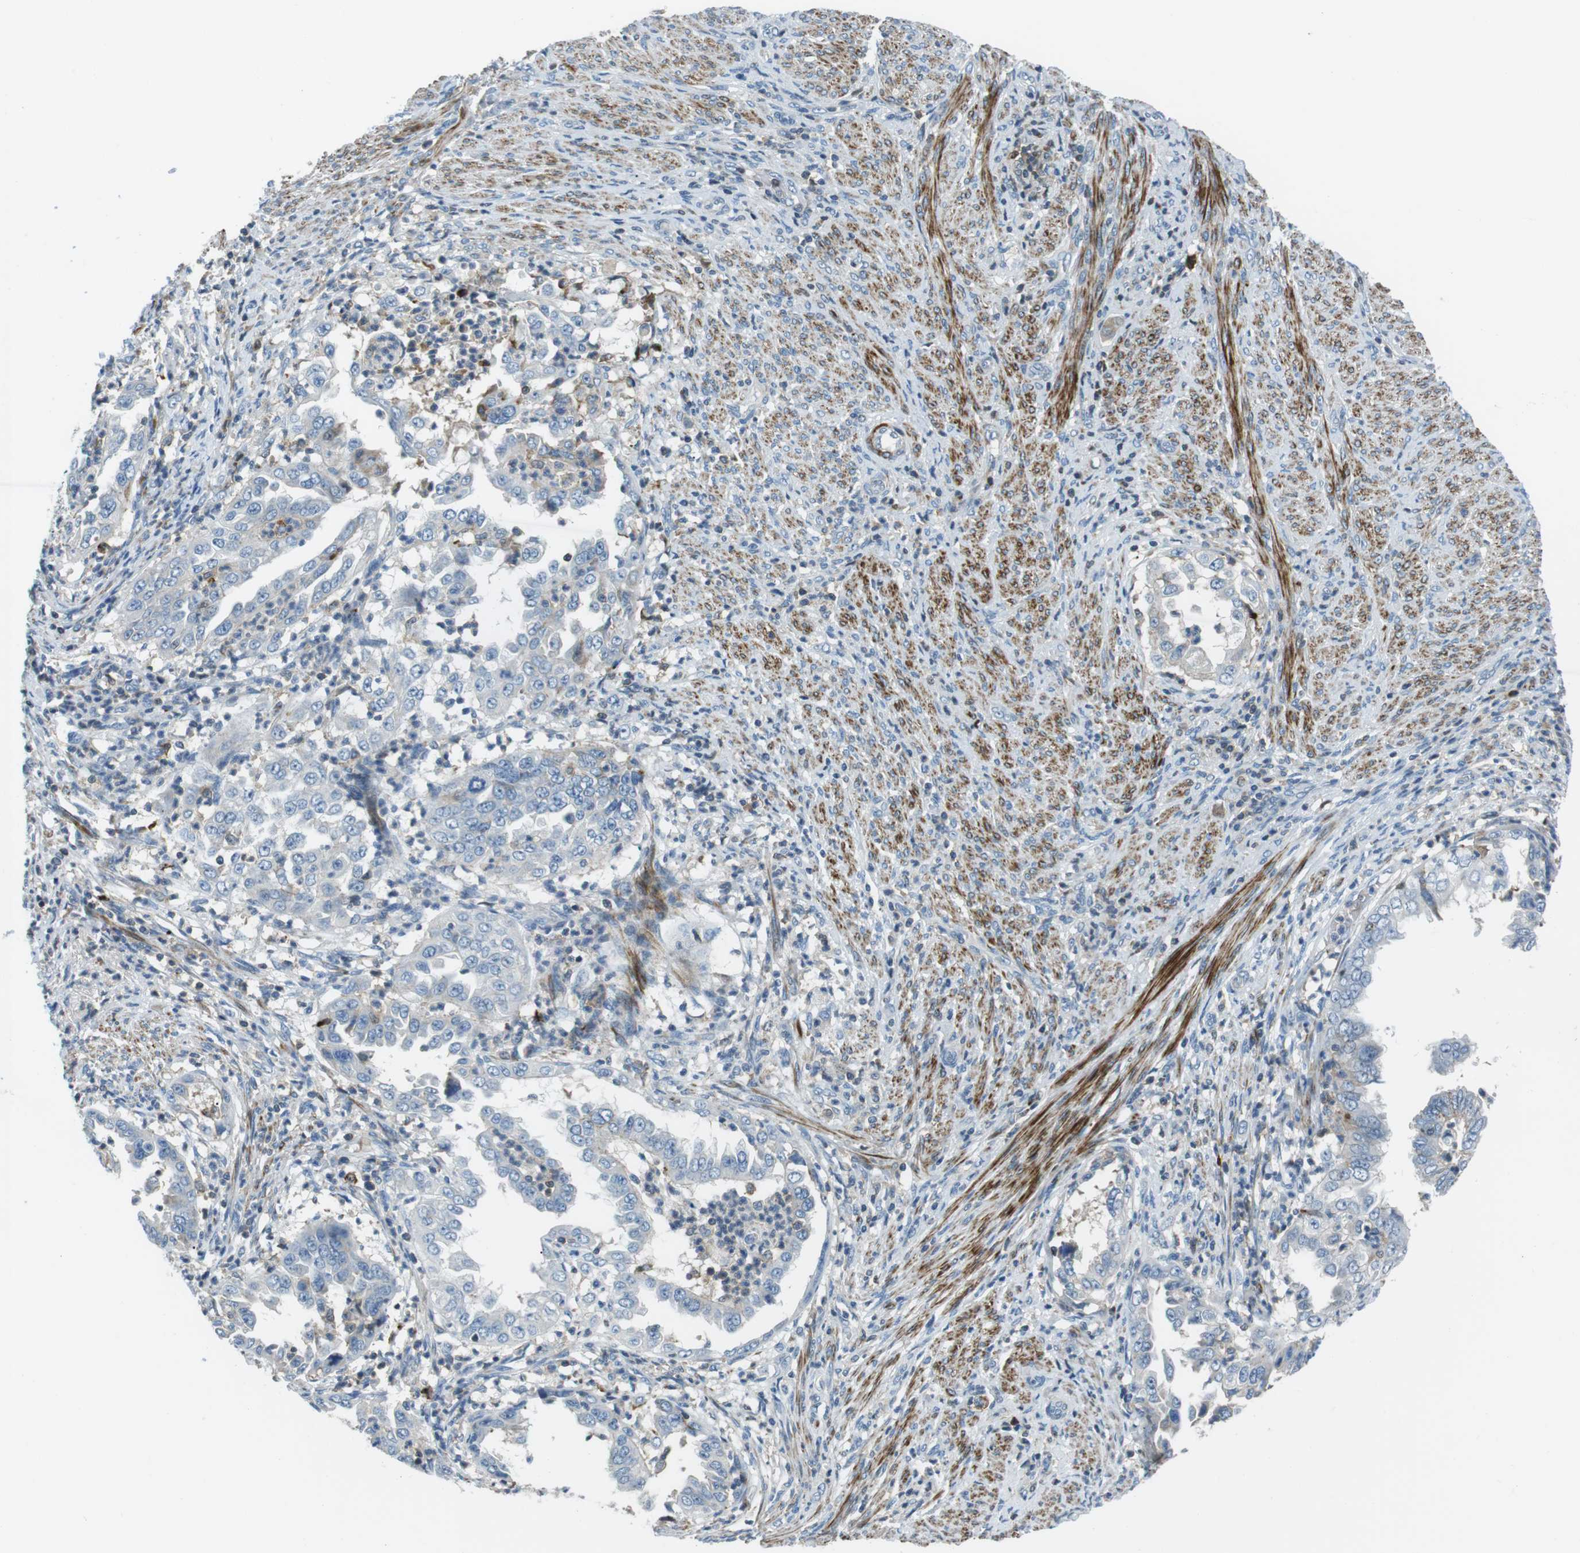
{"staining": {"intensity": "moderate", "quantity": "<25%", "location": "cytoplasmic/membranous"}, "tissue": "endometrial cancer", "cell_type": "Tumor cells", "image_type": "cancer", "snomed": [{"axis": "morphology", "description": "Adenocarcinoma, NOS"}, {"axis": "topography", "description": "Endometrium"}], "caption": "High-power microscopy captured an immunohistochemistry (IHC) photomicrograph of endometrial cancer (adenocarcinoma), revealing moderate cytoplasmic/membranous staining in approximately <25% of tumor cells.", "gene": "ARVCF", "patient": {"sex": "female", "age": 85}}